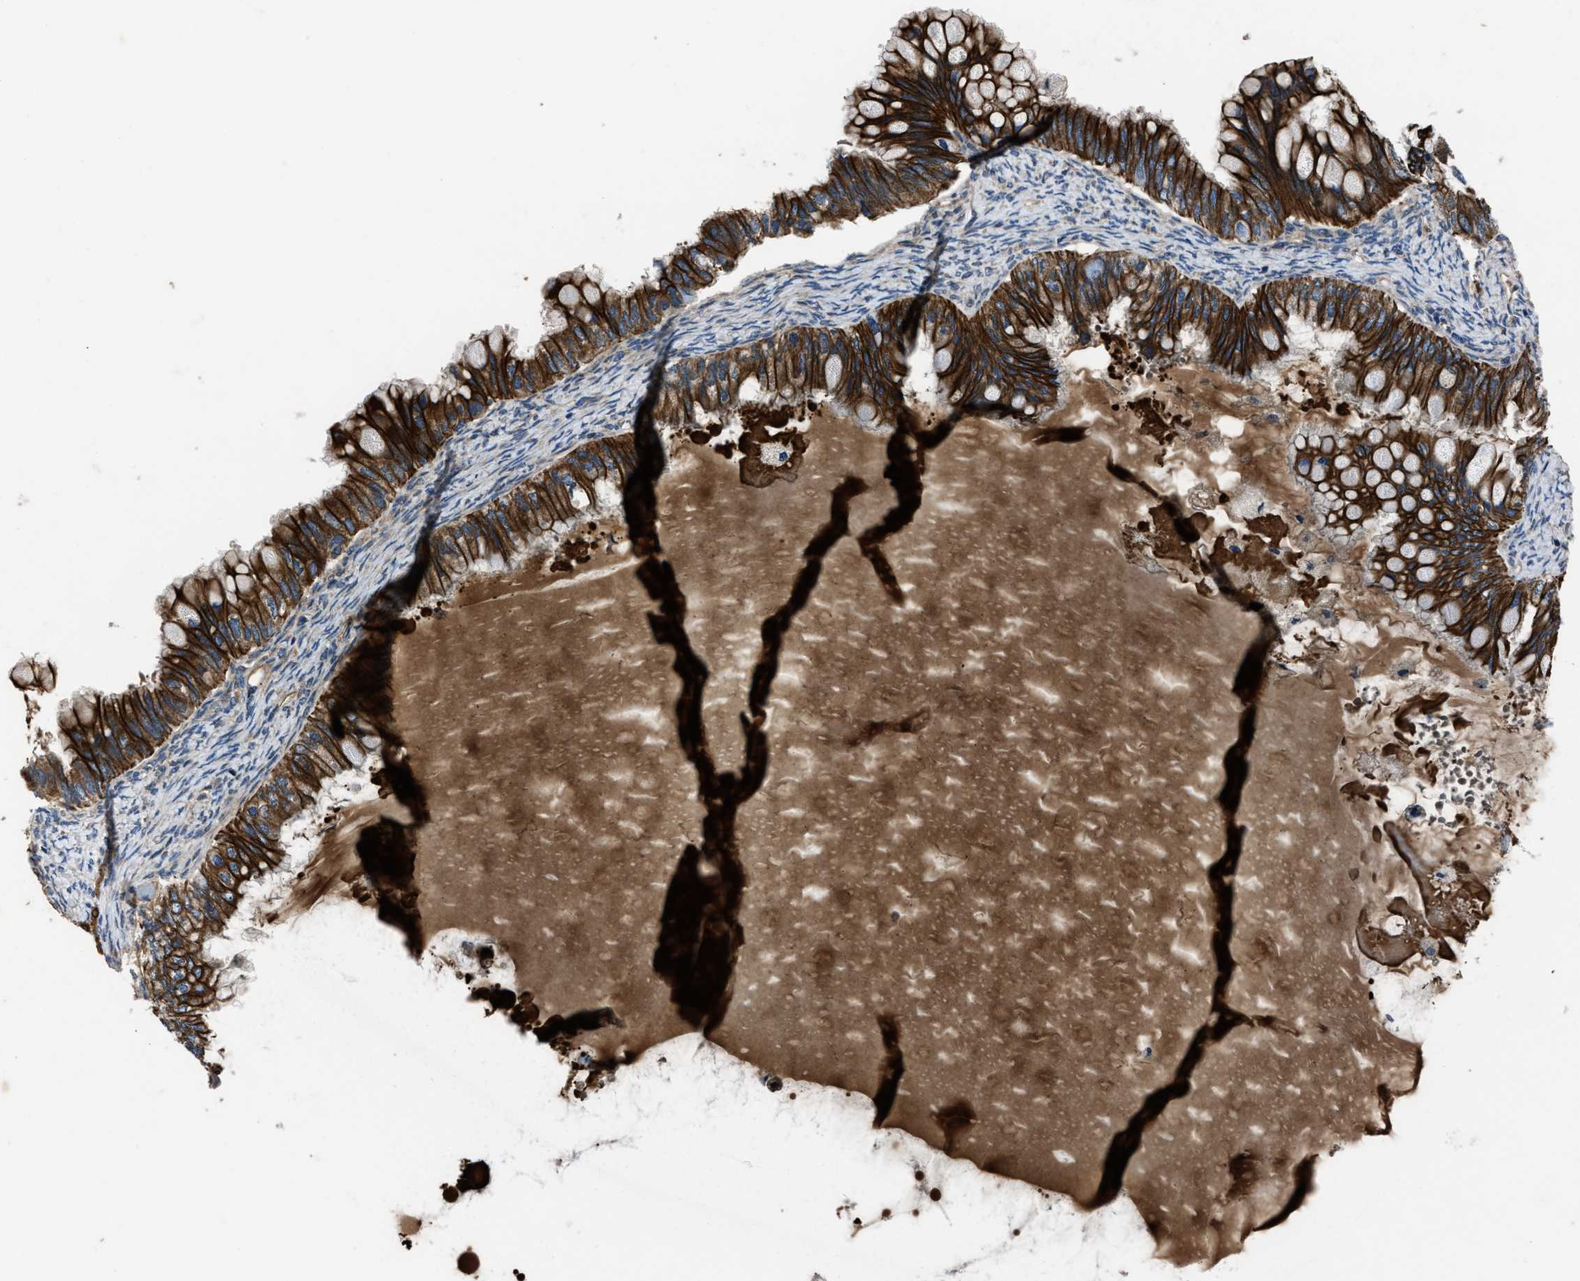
{"staining": {"intensity": "strong", "quantity": ">75%", "location": "cytoplasmic/membranous"}, "tissue": "ovarian cancer", "cell_type": "Tumor cells", "image_type": "cancer", "snomed": [{"axis": "morphology", "description": "Cystadenocarcinoma, mucinous, NOS"}, {"axis": "topography", "description": "Ovary"}], "caption": "Human mucinous cystadenocarcinoma (ovarian) stained for a protein (brown) reveals strong cytoplasmic/membranous positive expression in about >75% of tumor cells.", "gene": "ERC1", "patient": {"sex": "female", "age": 80}}